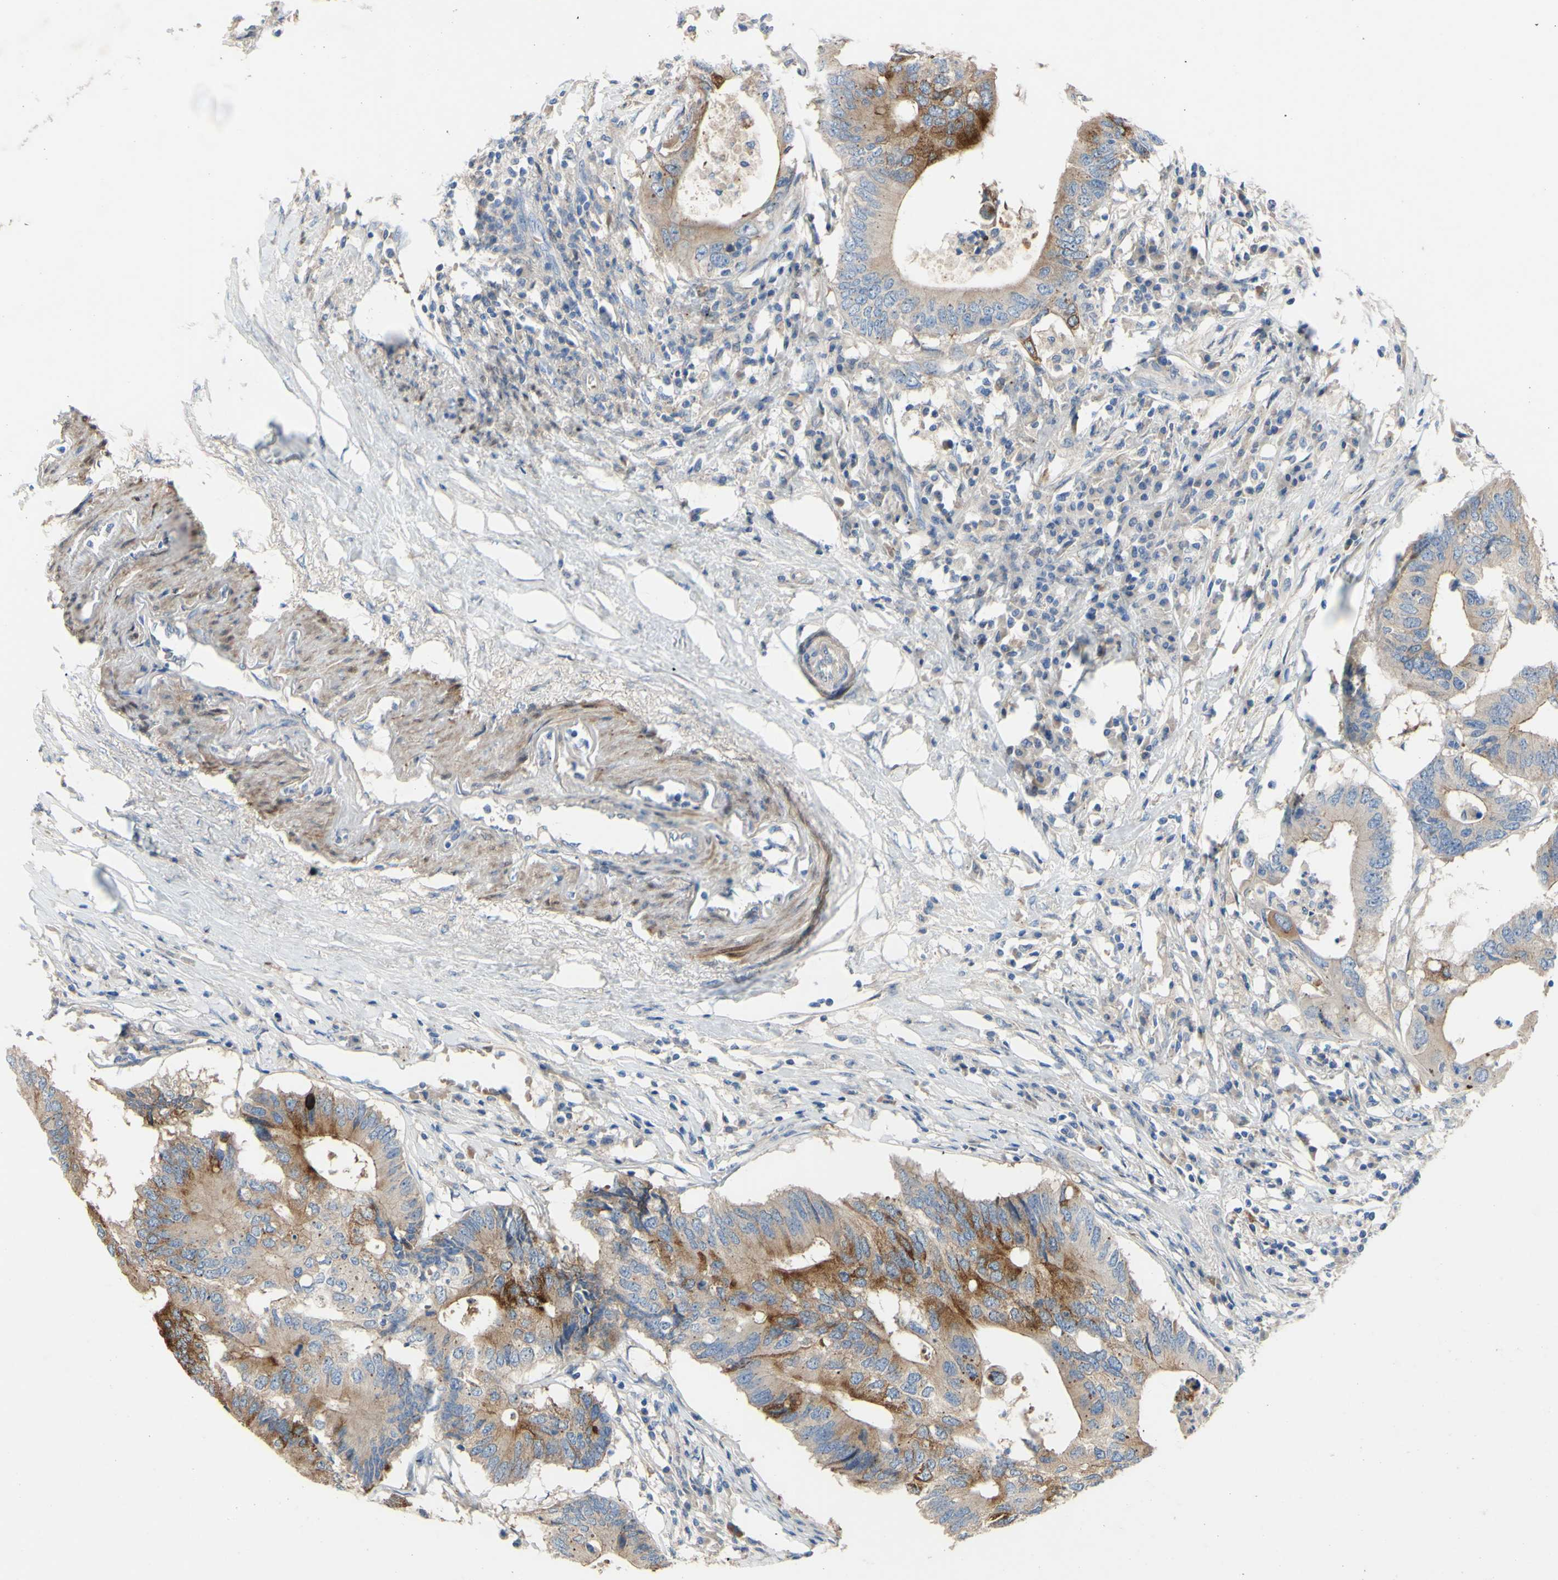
{"staining": {"intensity": "moderate", "quantity": "25%-75%", "location": "cytoplasmic/membranous"}, "tissue": "colorectal cancer", "cell_type": "Tumor cells", "image_type": "cancer", "snomed": [{"axis": "morphology", "description": "Adenocarcinoma, NOS"}, {"axis": "topography", "description": "Colon"}], "caption": "Immunohistochemistry (IHC) staining of colorectal adenocarcinoma, which displays medium levels of moderate cytoplasmic/membranous expression in about 25%-75% of tumor cells indicating moderate cytoplasmic/membranous protein expression. The staining was performed using DAB (3,3'-diaminobenzidine) (brown) for protein detection and nuclei were counterstained in hematoxylin (blue).", "gene": "TMEM59L", "patient": {"sex": "male", "age": 71}}